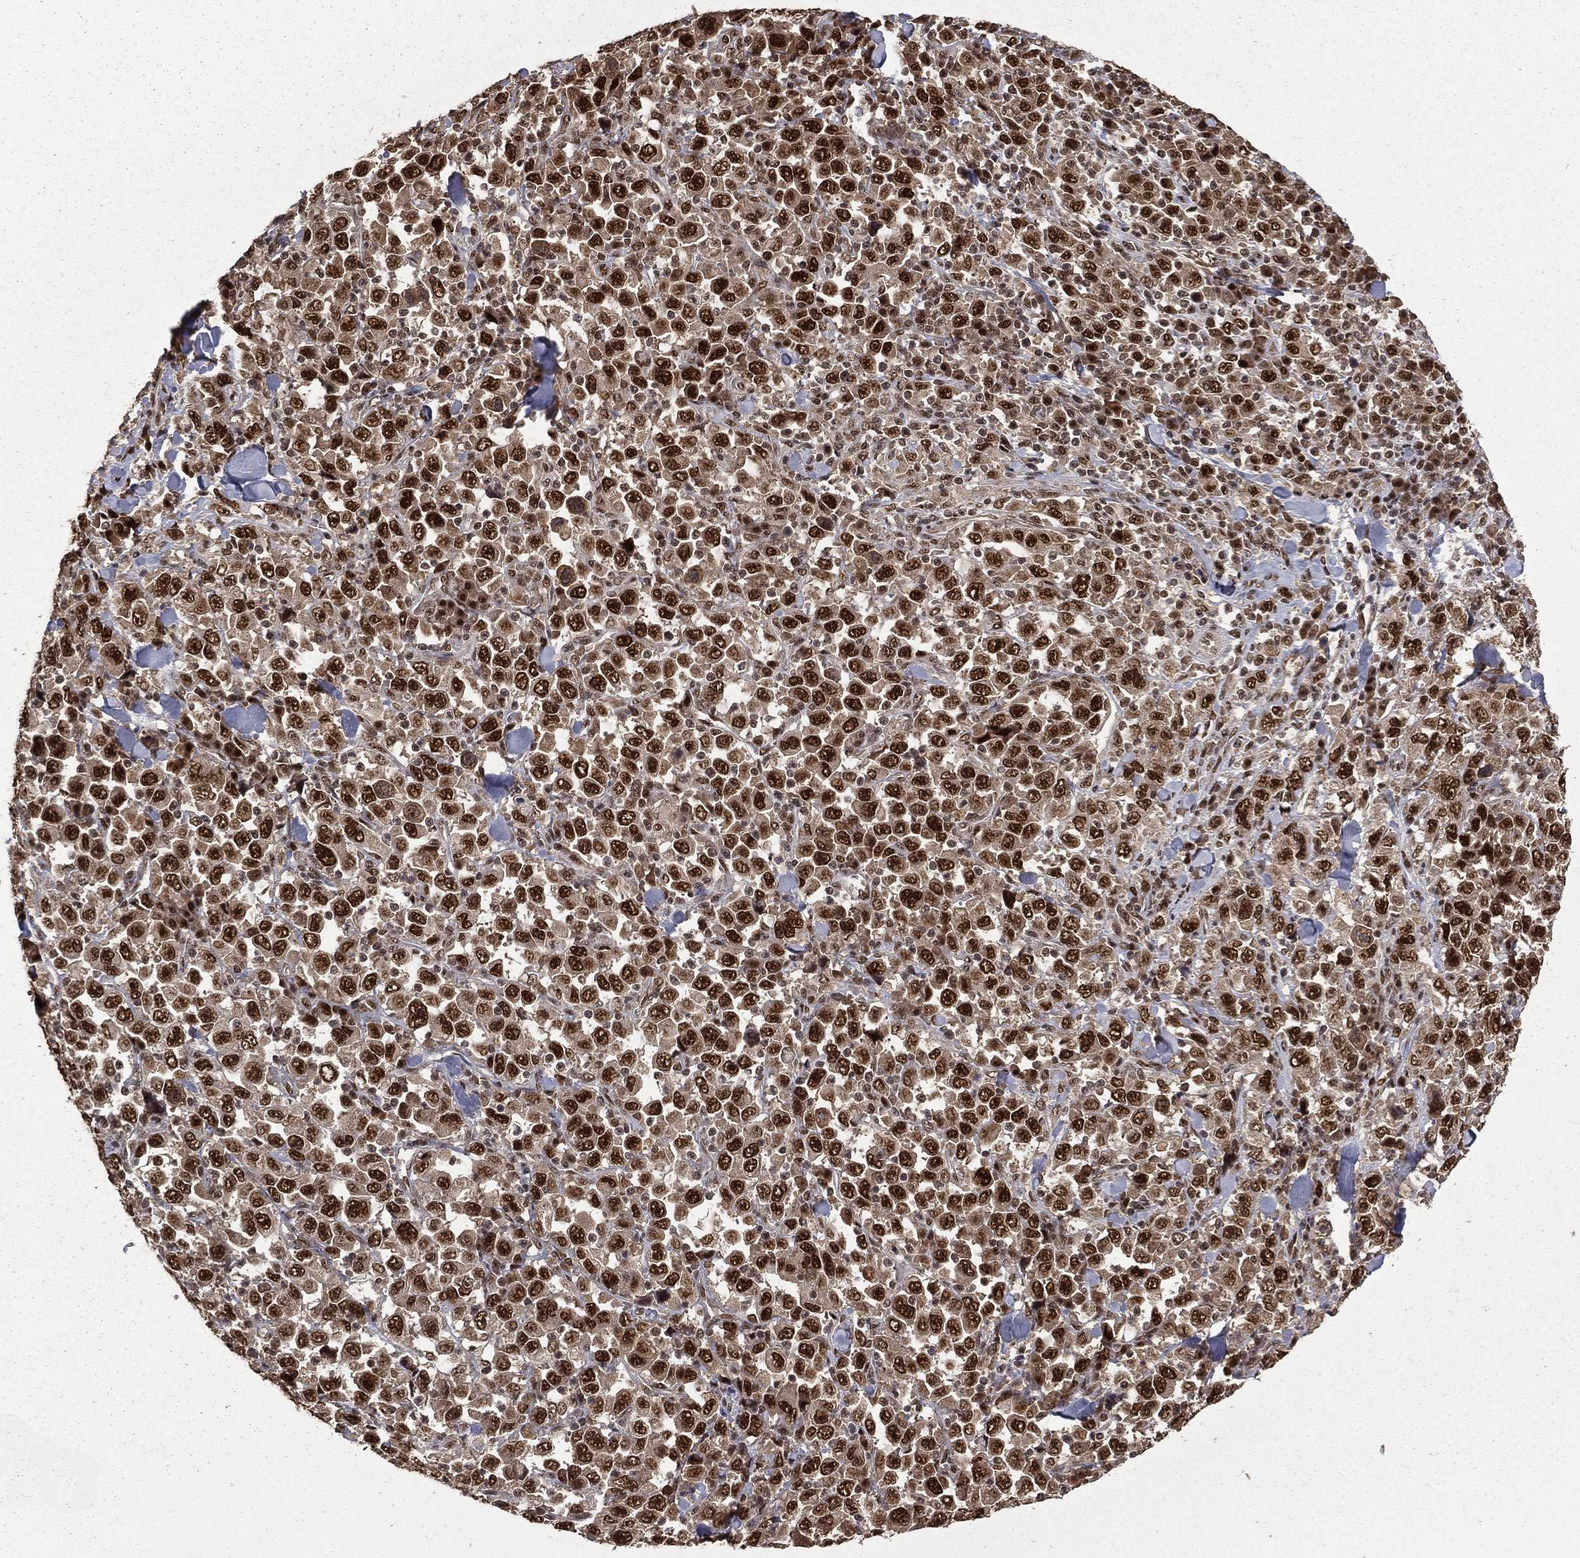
{"staining": {"intensity": "strong", "quantity": "25%-75%", "location": "nuclear"}, "tissue": "stomach cancer", "cell_type": "Tumor cells", "image_type": "cancer", "snomed": [{"axis": "morphology", "description": "Normal tissue, NOS"}, {"axis": "morphology", "description": "Adenocarcinoma, NOS"}, {"axis": "topography", "description": "Stomach, upper"}, {"axis": "topography", "description": "Stomach"}], "caption": "Immunohistochemistry (IHC) histopathology image of neoplastic tissue: human stomach cancer (adenocarcinoma) stained using immunohistochemistry (IHC) displays high levels of strong protein expression localized specifically in the nuclear of tumor cells, appearing as a nuclear brown color.", "gene": "JMJD6", "patient": {"sex": "male", "age": 59}}